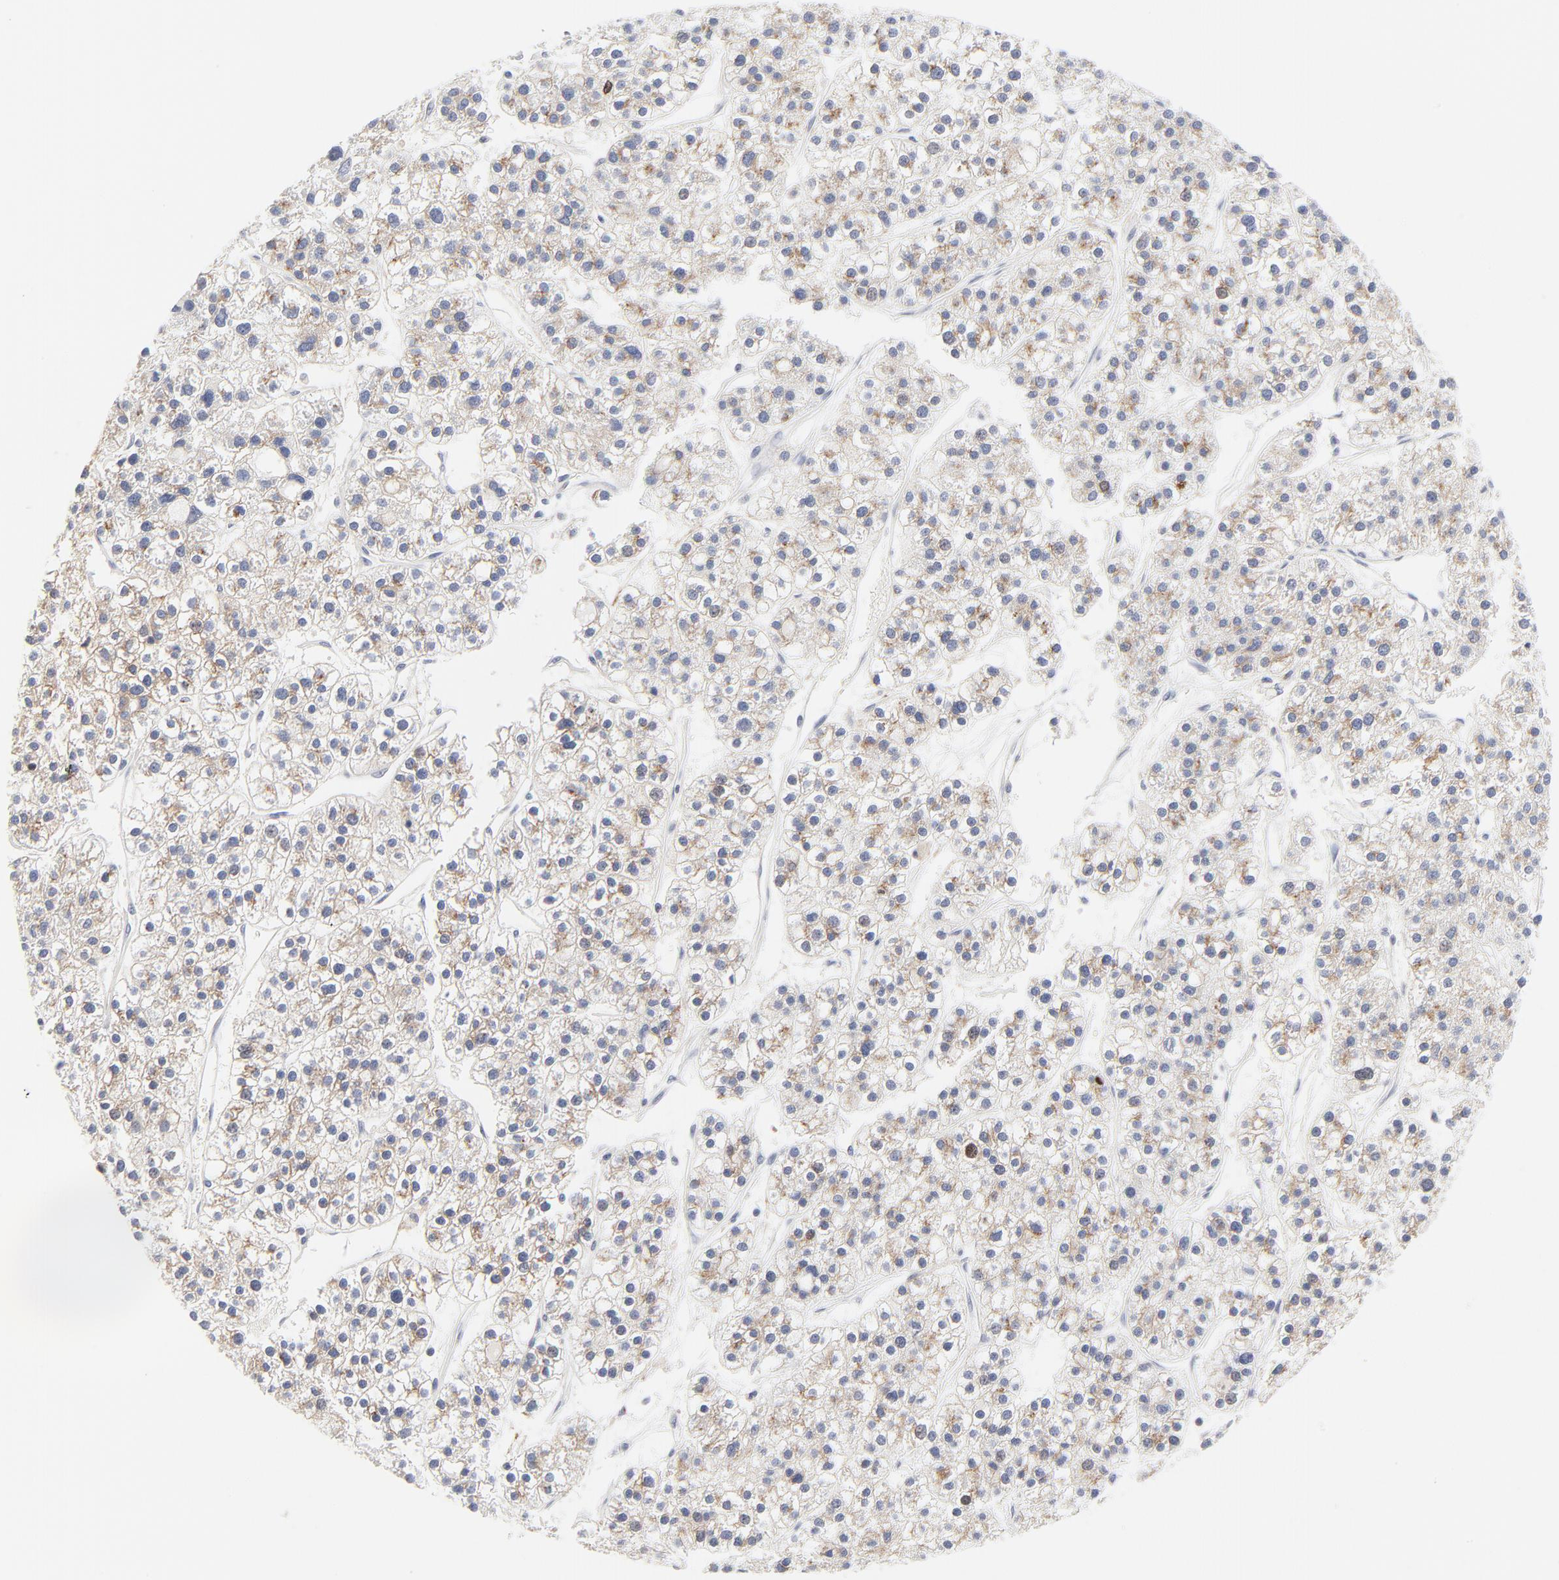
{"staining": {"intensity": "weak", "quantity": "25%-75%", "location": "cytoplasmic/membranous"}, "tissue": "liver cancer", "cell_type": "Tumor cells", "image_type": "cancer", "snomed": [{"axis": "morphology", "description": "Carcinoma, Hepatocellular, NOS"}, {"axis": "topography", "description": "Liver"}], "caption": "Tumor cells reveal low levels of weak cytoplasmic/membranous positivity in approximately 25%-75% of cells in human hepatocellular carcinoma (liver).", "gene": "AURKA", "patient": {"sex": "female", "age": 85}}